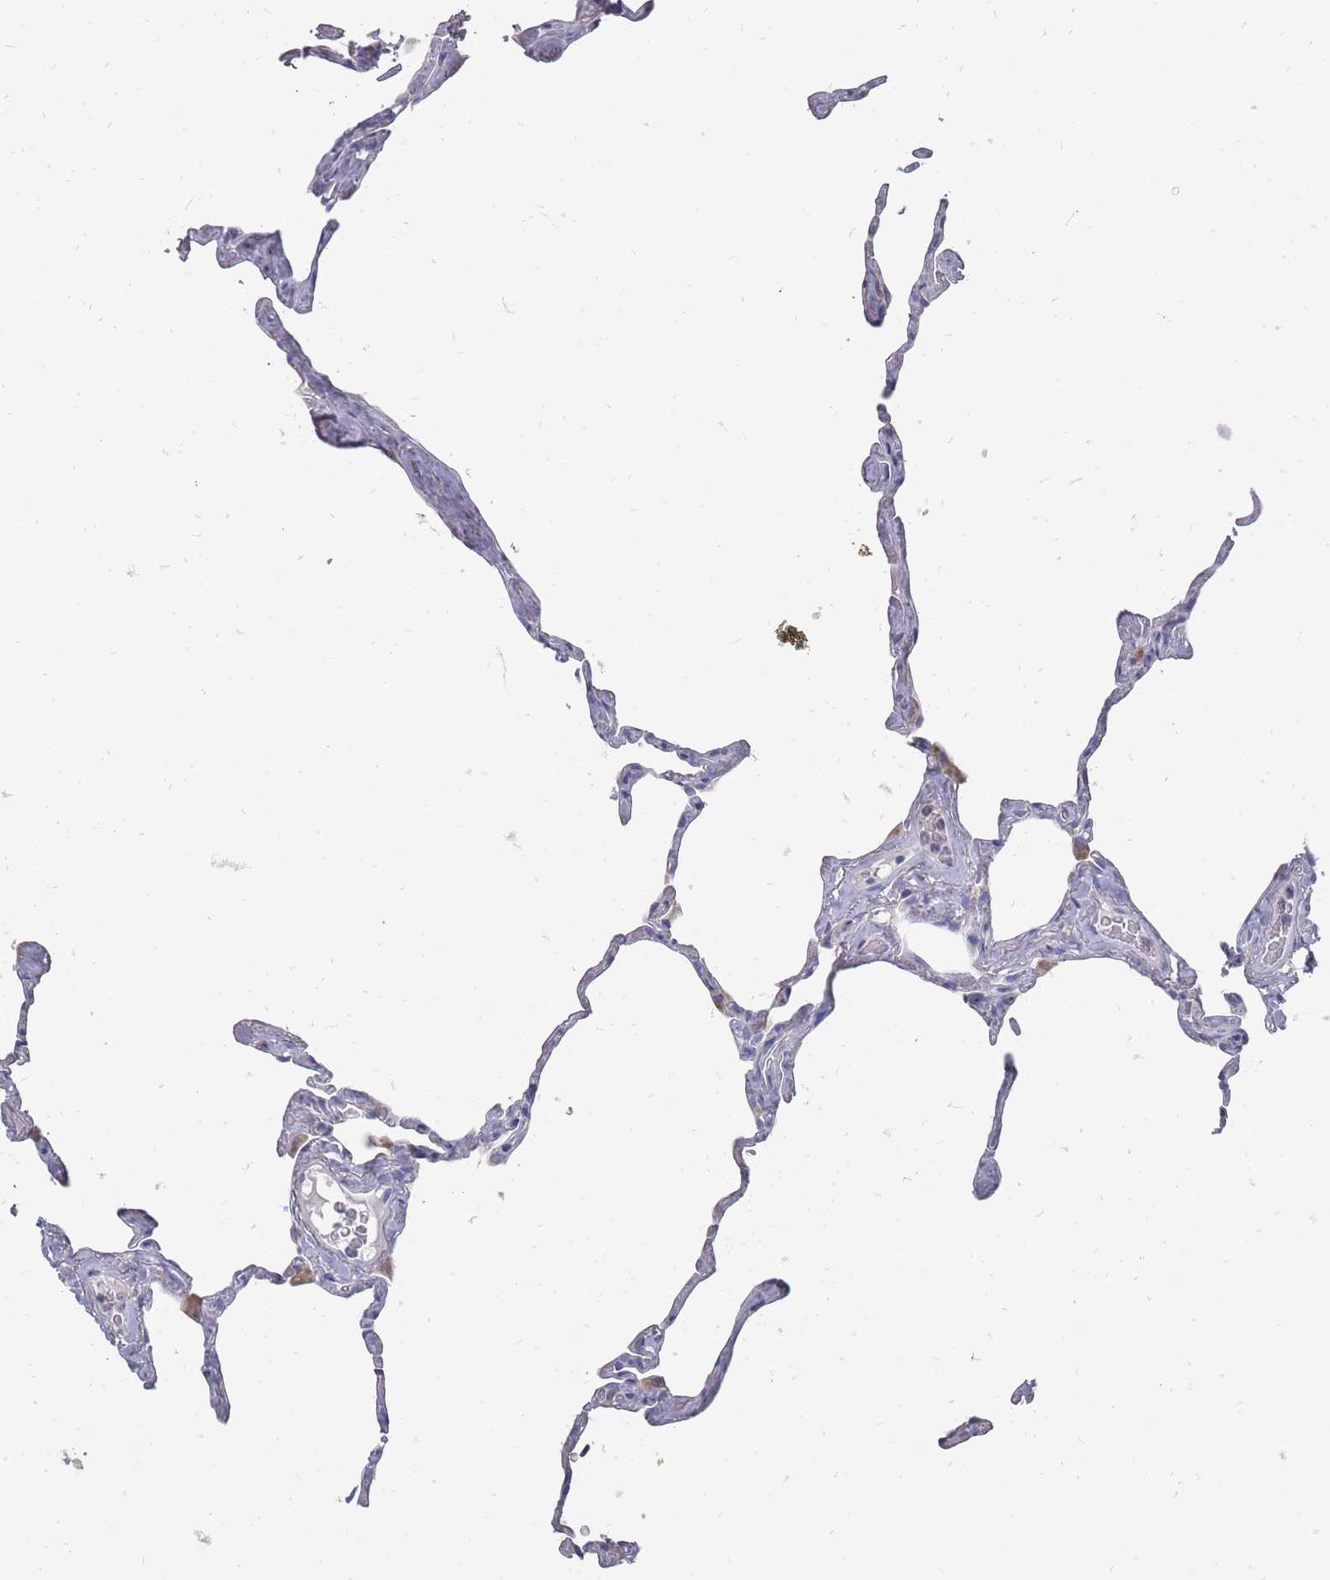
{"staining": {"intensity": "negative", "quantity": "none", "location": "none"}, "tissue": "lung", "cell_type": "Alveolar cells", "image_type": "normal", "snomed": [{"axis": "morphology", "description": "Normal tissue, NOS"}, {"axis": "topography", "description": "Lung"}], "caption": "Immunohistochemistry (IHC) histopathology image of normal lung stained for a protein (brown), which reveals no expression in alveolar cells.", "gene": "OTULINL", "patient": {"sex": "male", "age": 65}}